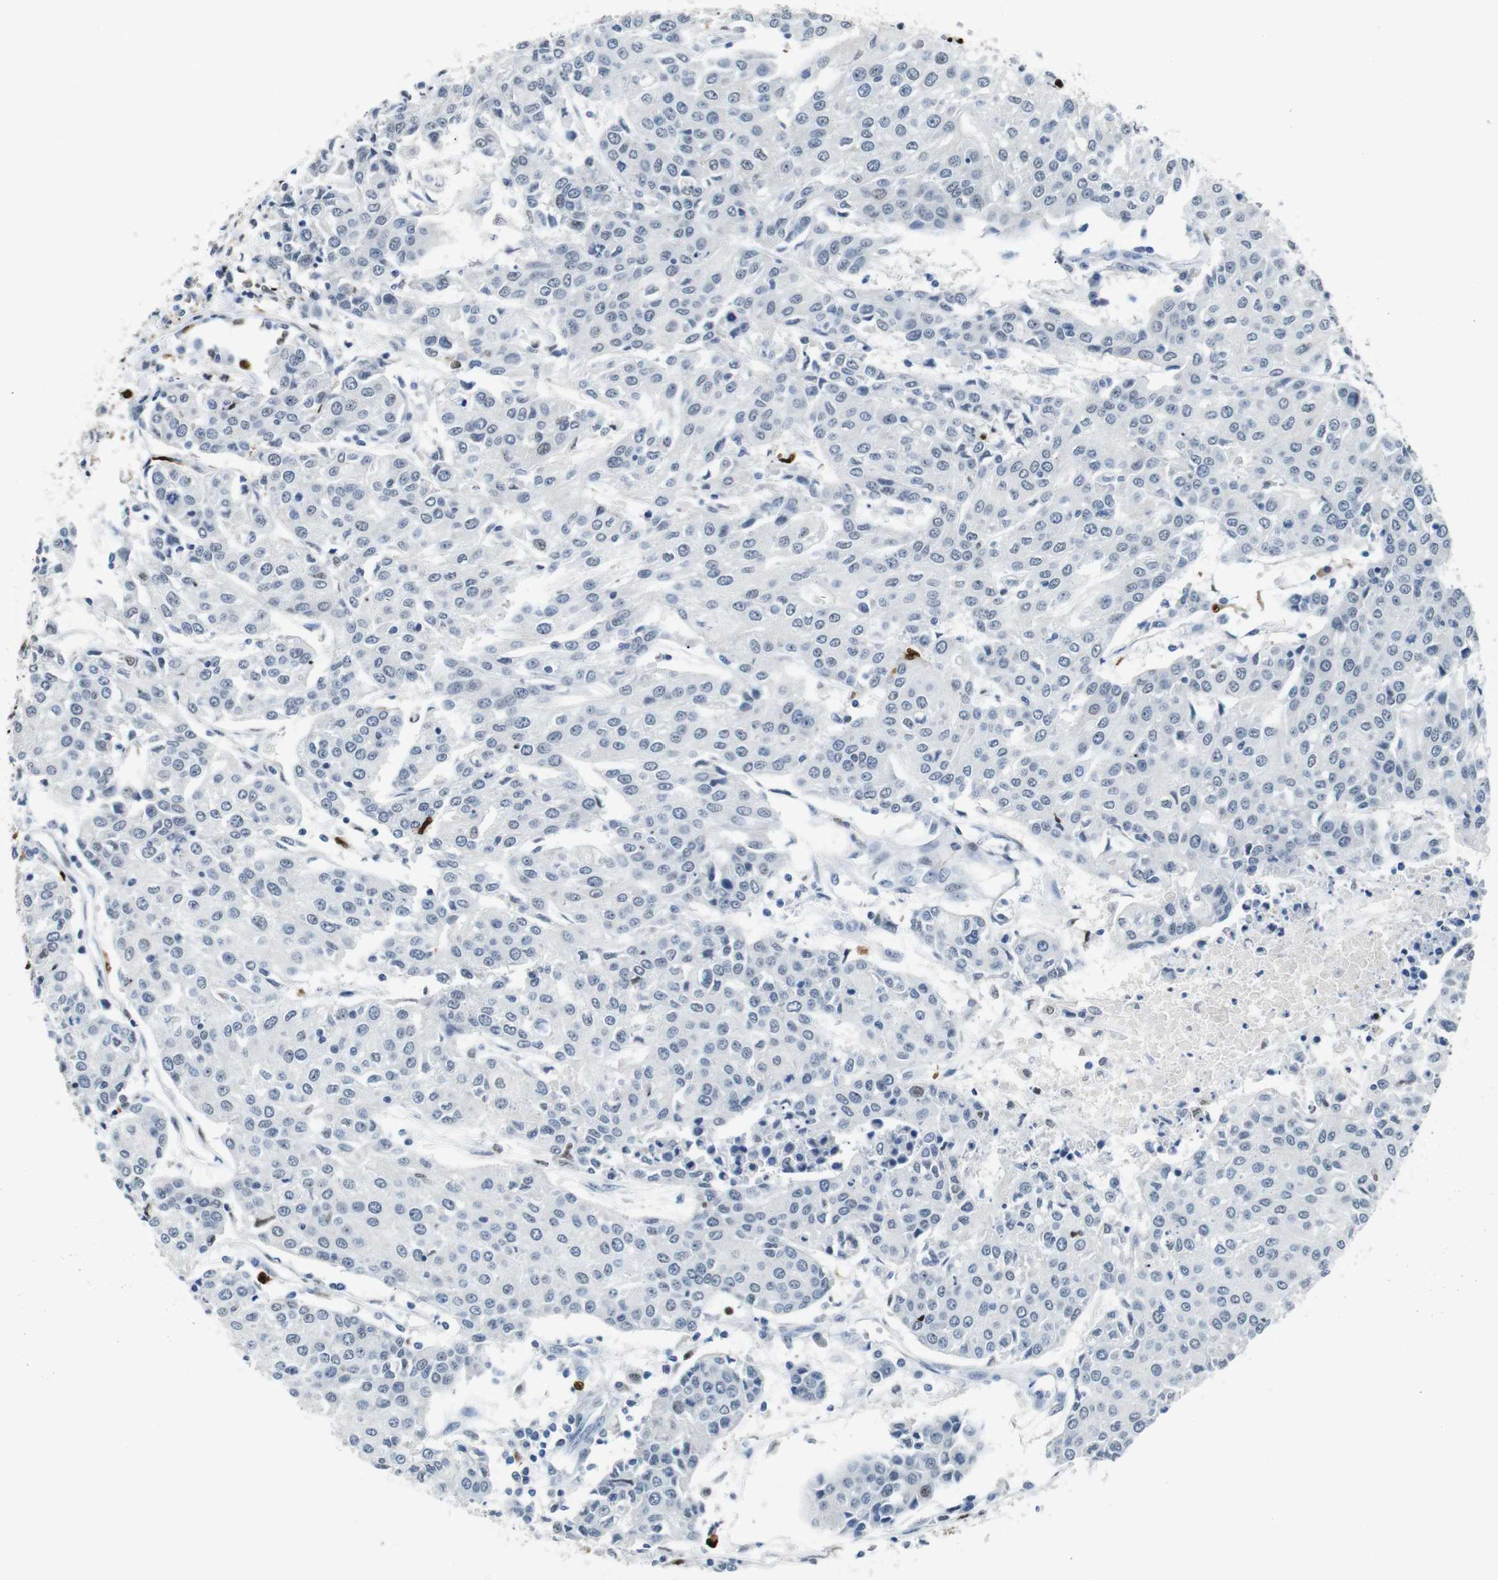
{"staining": {"intensity": "negative", "quantity": "none", "location": "none"}, "tissue": "urothelial cancer", "cell_type": "Tumor cells", "image_type": "cancer", "snomed": [{"axis": "morphology", "description": "Urothelial carcinoma, High grade"}, {"axis": "topography", "description": "Urinary bladder"}], "caption": "DAB immunohistochemical staining of urothelial cancer displays no significant expression in tumor cells.", "gene": "IRF8", "patient": {"sex": "female", "age": 85}}